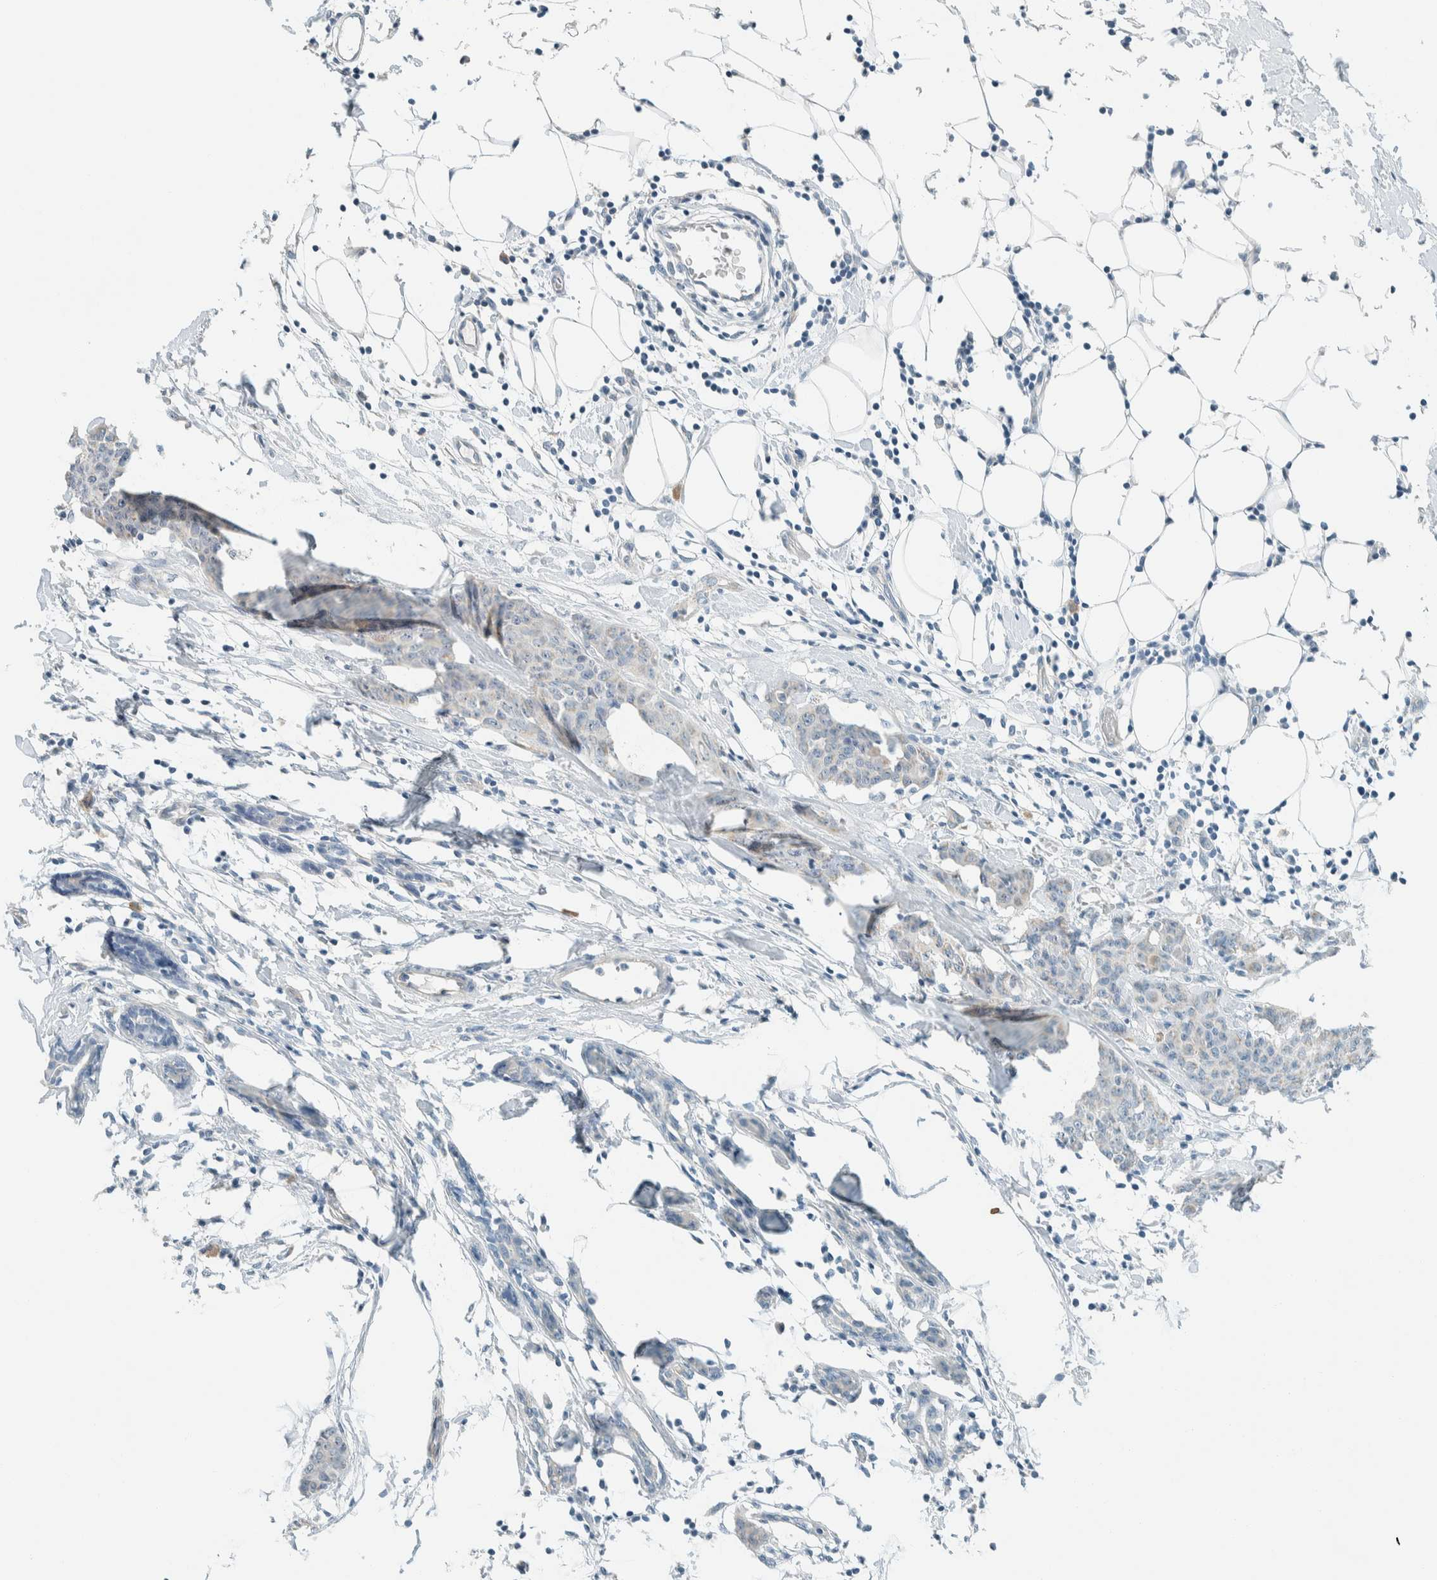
{"staining": {"intensity": "negative", "quantity": "none", "location": "none"}, "tissue": "breast cancer", "cell_type": "Tumor cells", "image_type": "cancer", "snomed": [{"axis": "morphology", "description": "Normal tissue, NOS"}, {"axis": "morphology", "description": "Duct carcinoma"}, {"axis": "topography", "description": "Breast"}], "caption": "Tumor cells are negative for brown protein staining in infiltrating ductal carcinoma (breast).", "gene": "SLFN12", "patient": {"sex": "female", "age": 40}}